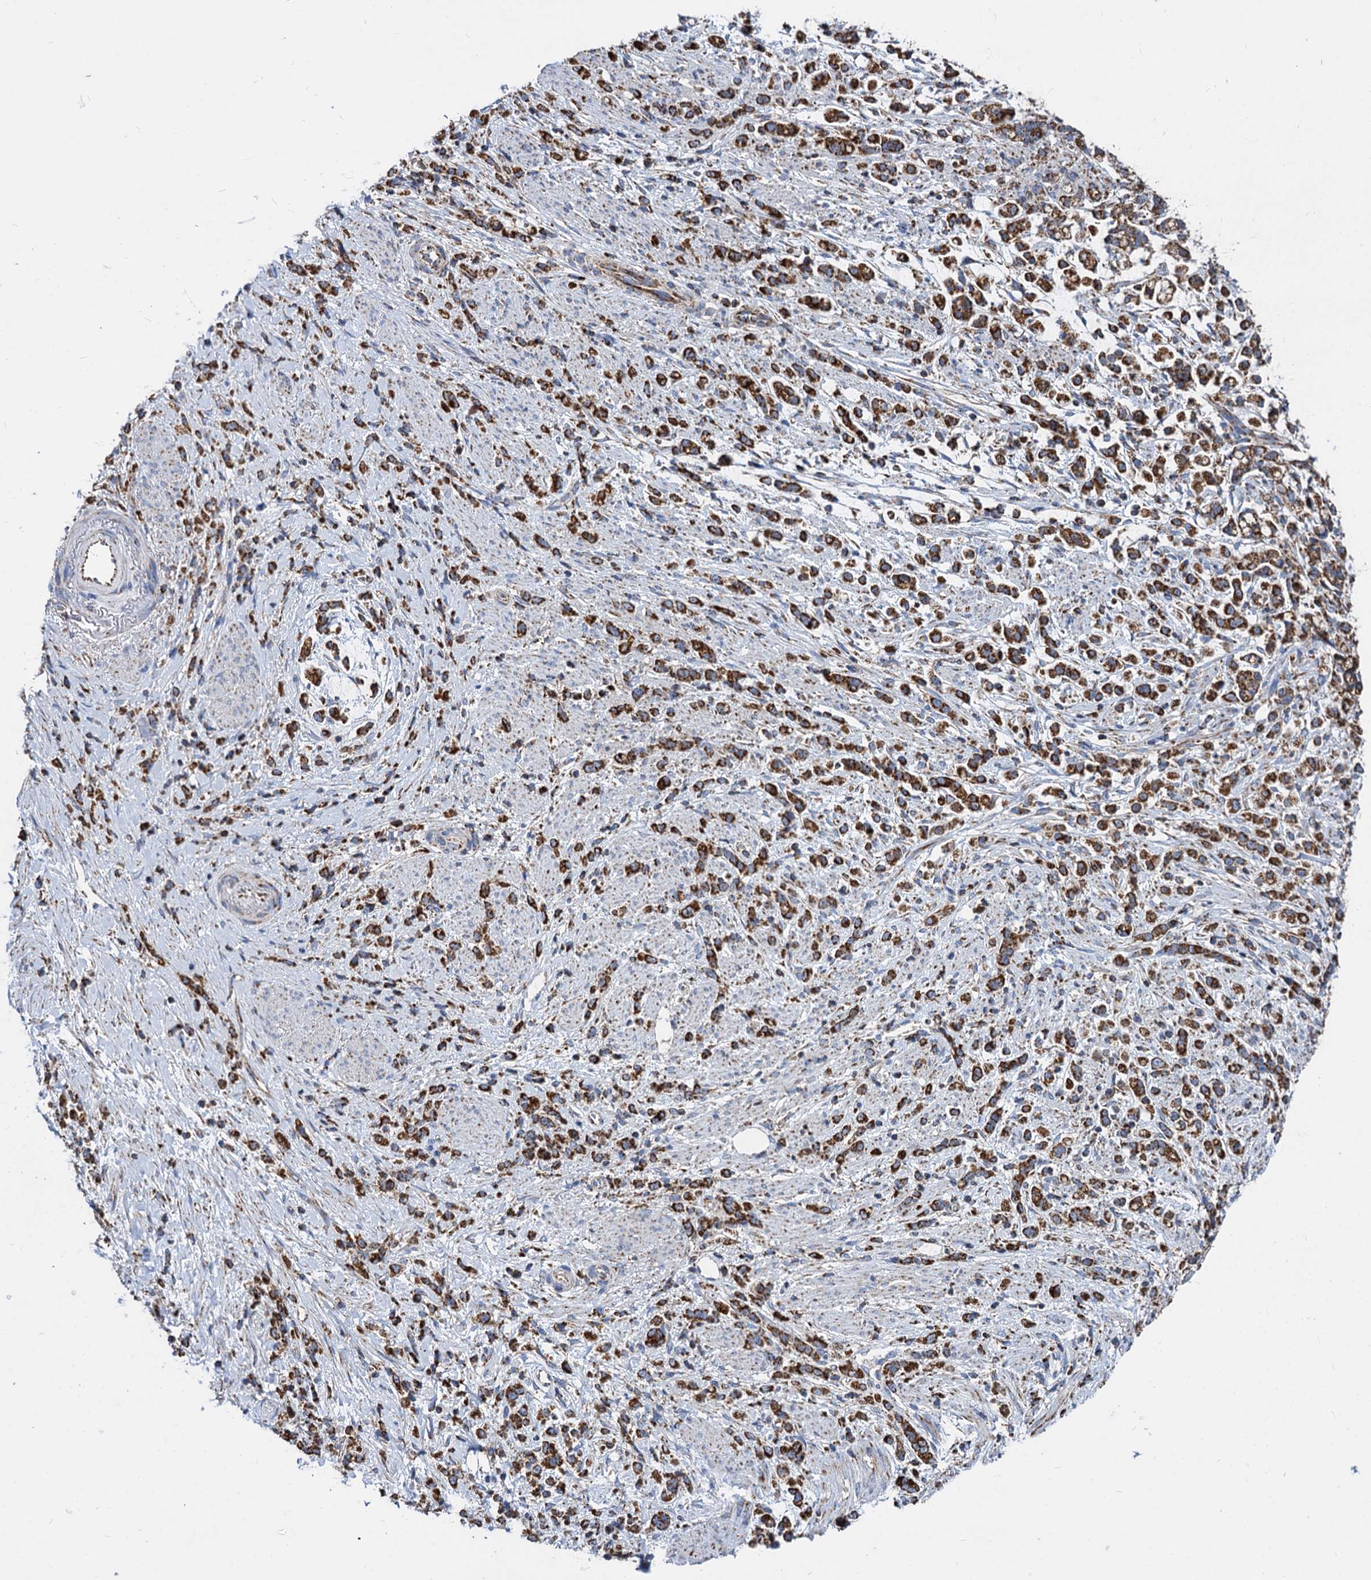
{"staining": {"intensity": "strong", "quantity": ">75%", "location": "cytoplasmic/membranous"}, "tissue": "stomach cancer", "cell_type": "Tumor cells", "image_type": "cancer", "snomed": [{"axis": "morphology", "description": "Adenocarcinoma, NOS"}, {"axis": "topography", "description": "Stomach"}], "caption": "The immunohistochemical stain shows strong cytoplasmic/membranous staining in tumor cells of stomach adenocarcinoma tissue. (DAB IHC, brown staining for protein, blue staining for nuclei).", "gene": "TIMM10", "patient": {"sex": "female", "age": 60}}